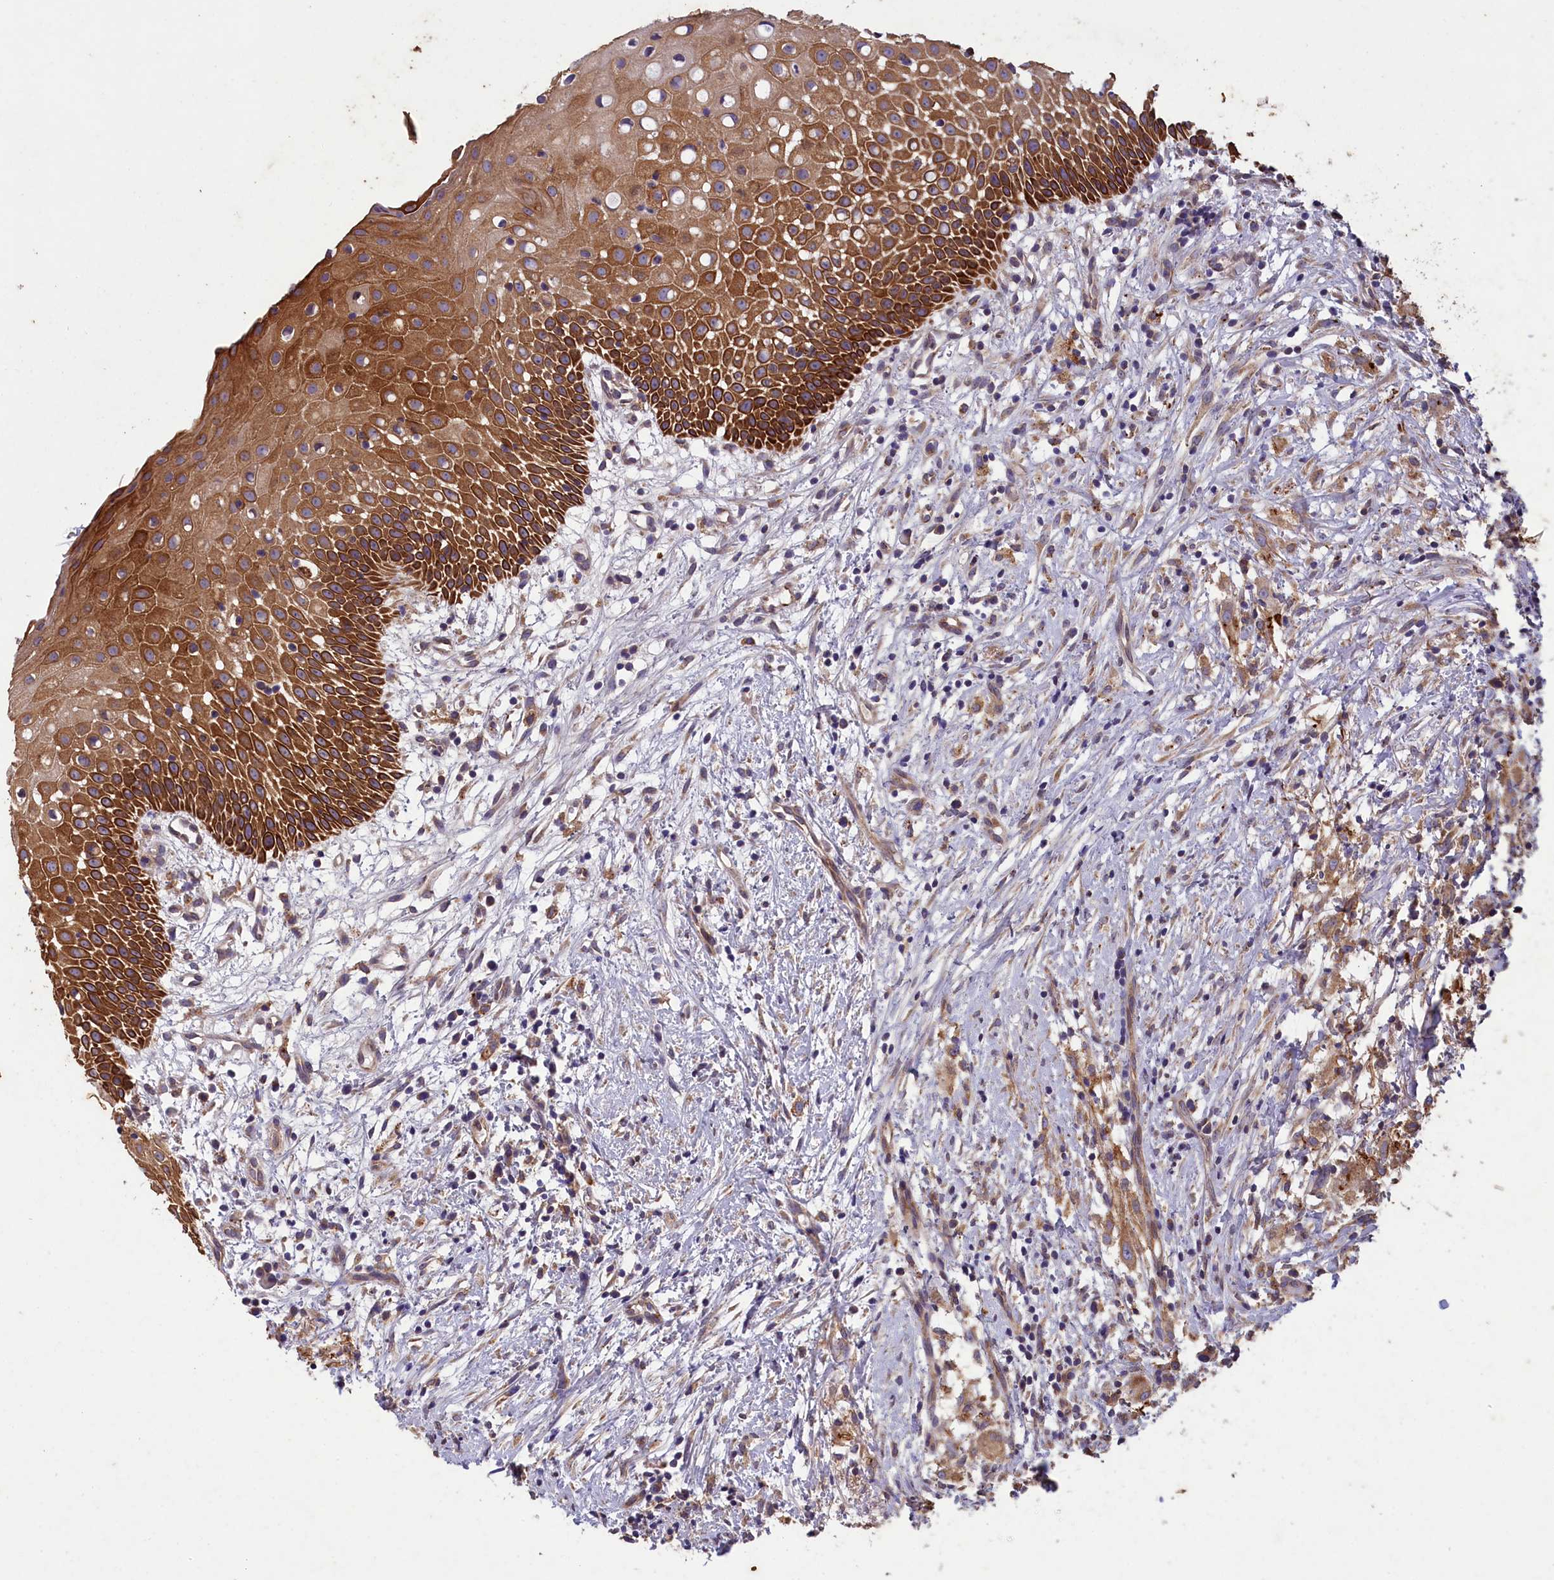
{"staining": {"intensity": "strong", "quantity": ">75%", "location": "cytoplasmic/membranous"}, "tissue": "oral mucosa", "cell_type": "Squamous epithelial cells", "image_type": "normal", "snomed": [{"axis": "morphology", "description": "Normal tissue, NOS"}, {"axis": "topography", "description": "Oral tissue"}], "caption": "DAB (3,3'-diaminobenzidine) immunohistochemical staining of benign oral mucosa demonstrates strong cytoplasmic/membranous protein positivity in about >75% of squamous epithelial cells.", "gene": "ACAD8", "patient": {"sex": "female", "age": 69}}